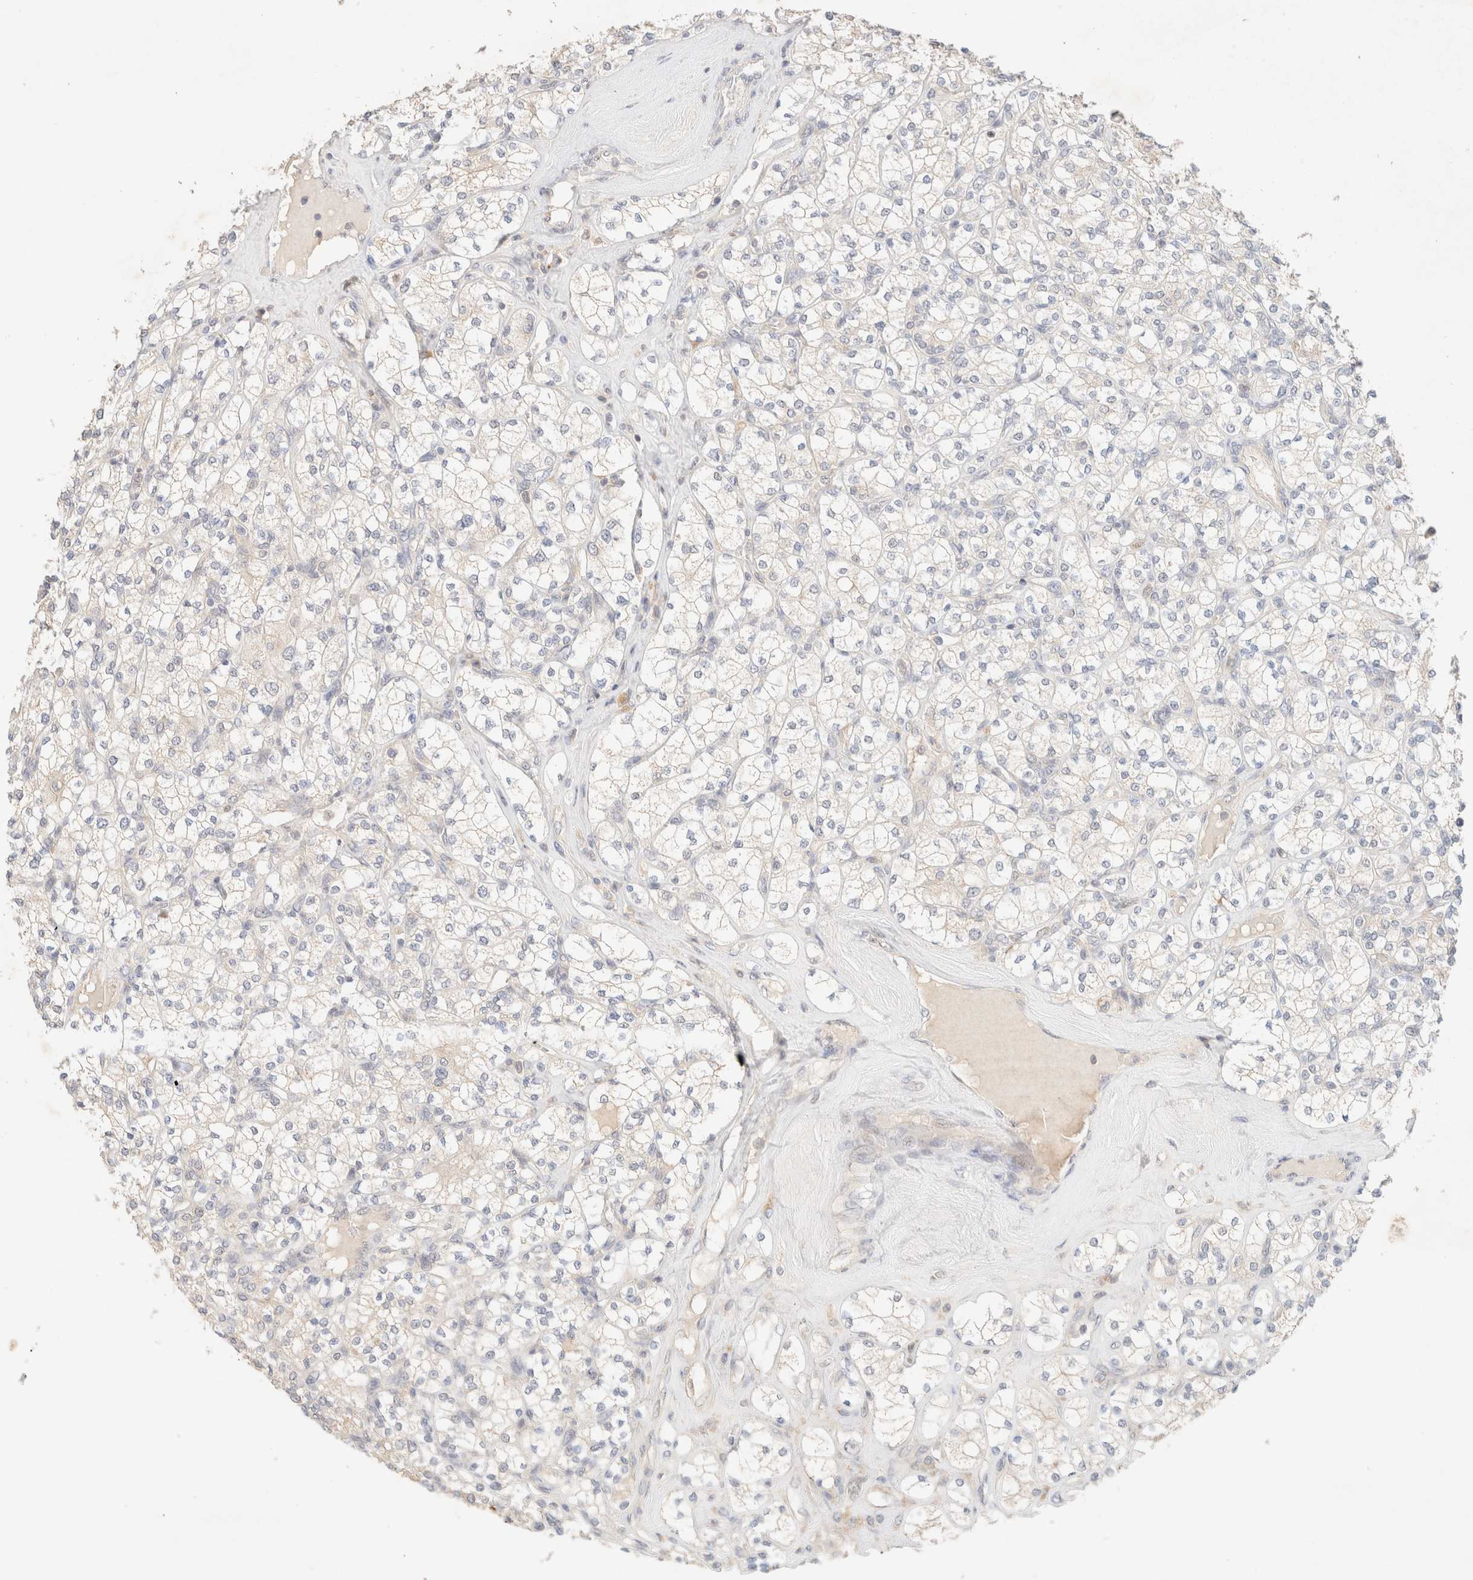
{"staining": {"intensity": "negative", "quantity": "none", "location": "none"}, "tissue": "renal cancer", "cell_type": "Tumor cells", "image_type": "cancer", "snomed": [{"axis": "morphology", "description": "Adenocarcinoma, NOS"}, {"axis": "topography", "description": "Kidney"}], "caption": "Immunohistochemistry (IHC) of renal cancer displays no expression in tumor cells.", "gene": "SGSM2", "patient": {"sex": "male", "age": 77}}